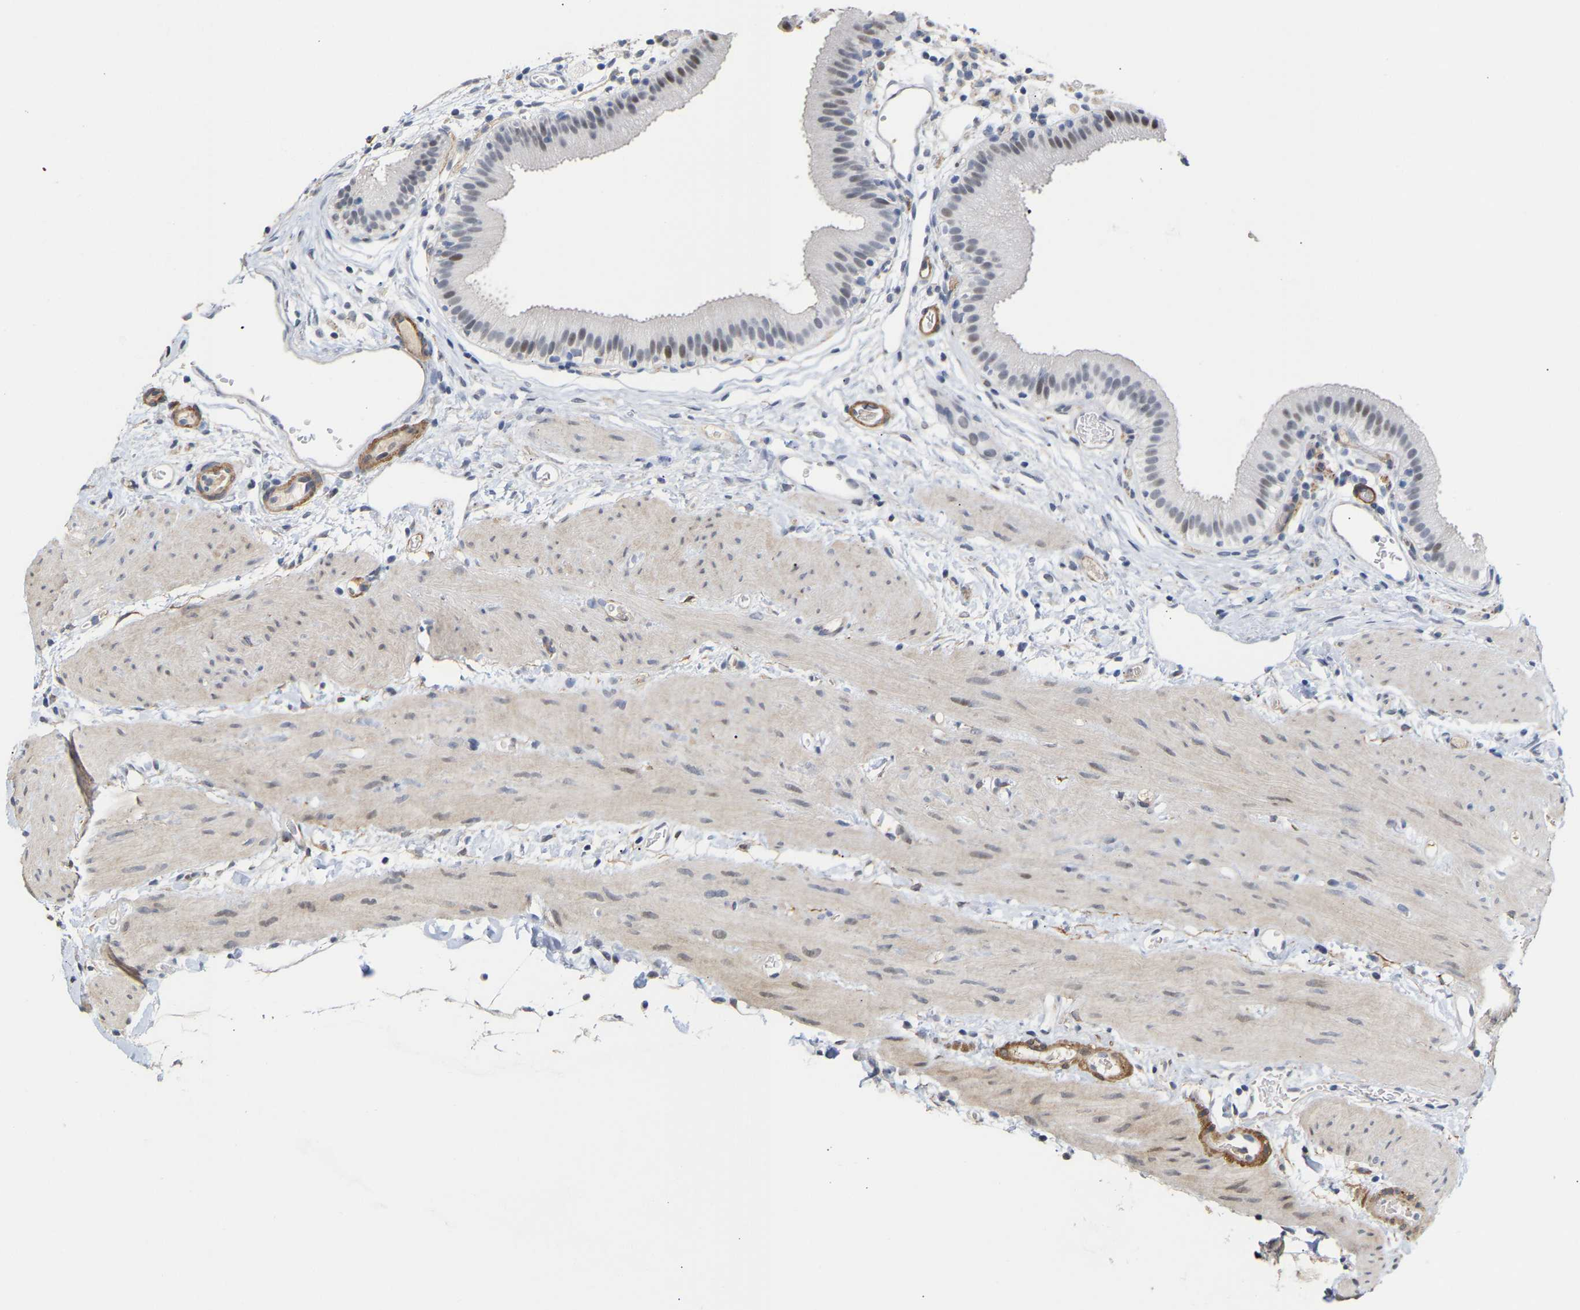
{"staining": {"intensity": "moderate", "quantity": "<25%", "location": "nuclear"}, "tissue": "gallbladder", "cell_type": "Glandular cells", "image_type": "normal", "snomed": [{"axis": "morphology", "description": "Normal tissue, NOS"}, {"axis": "topography", "description": "Gallbladder"}], "caption": "Gallbladder stained with a brown dye demonstrates moderate nuclear positive expression in about <25% of glandular cells.", "gene": "AMPH", "patient": {"sex": "female", "age": 26}}